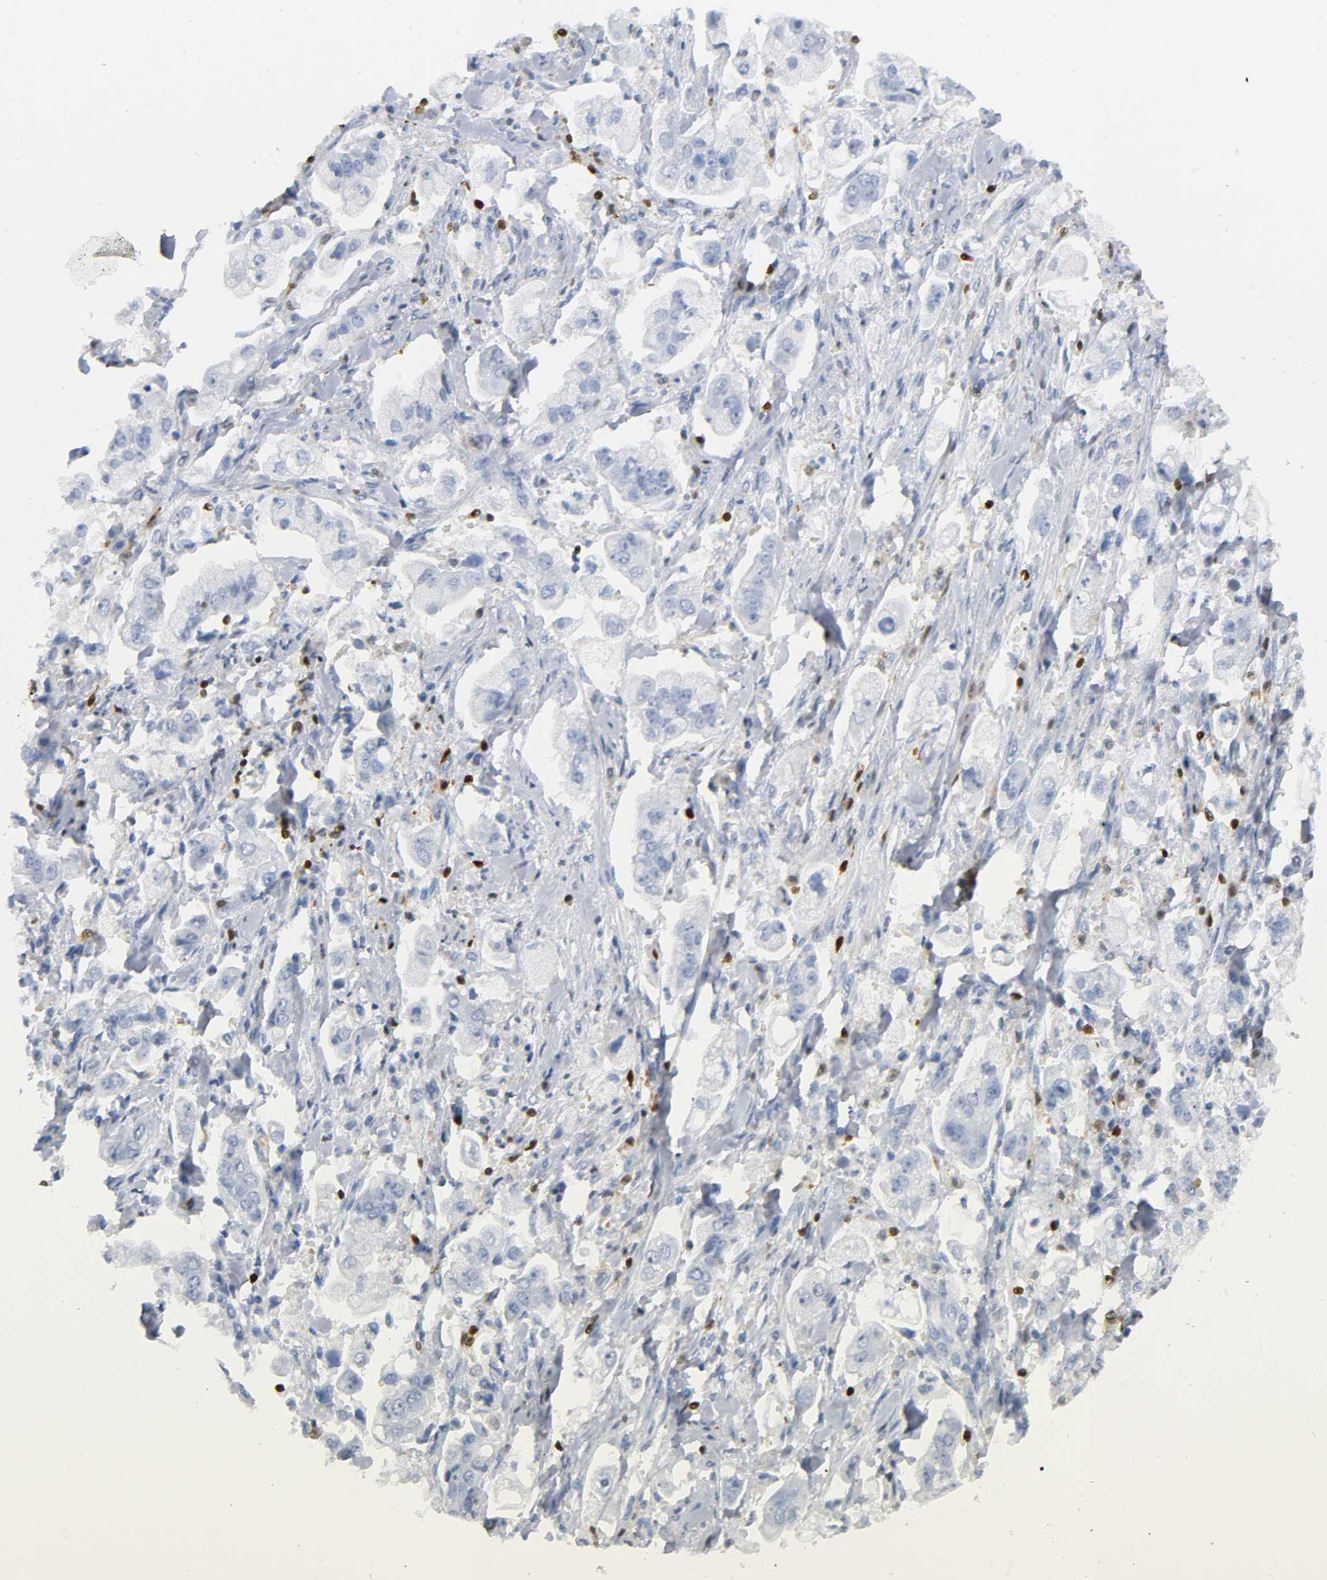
{"staining": {"intensity": "negative", "quantity": "none", "location": "none"}, "tissue": "stomach cancer", "cell_type": "Tumor cells", "image_type": "cancer", "snomed": [{"axis": "morphology", "description": "Adenocarcinoma, NOS"}, {"axis": "topography", "description": "Stomach"}], "caption": "Immunohistochemistry (IHC) histopathology image of human stomach cancer (adenocarcinoma) stained for a protein (brown), which demonstrates no staining in tumor cells.", "gene": "DOK2", "patient": {"sex": "male", "age": 62}}